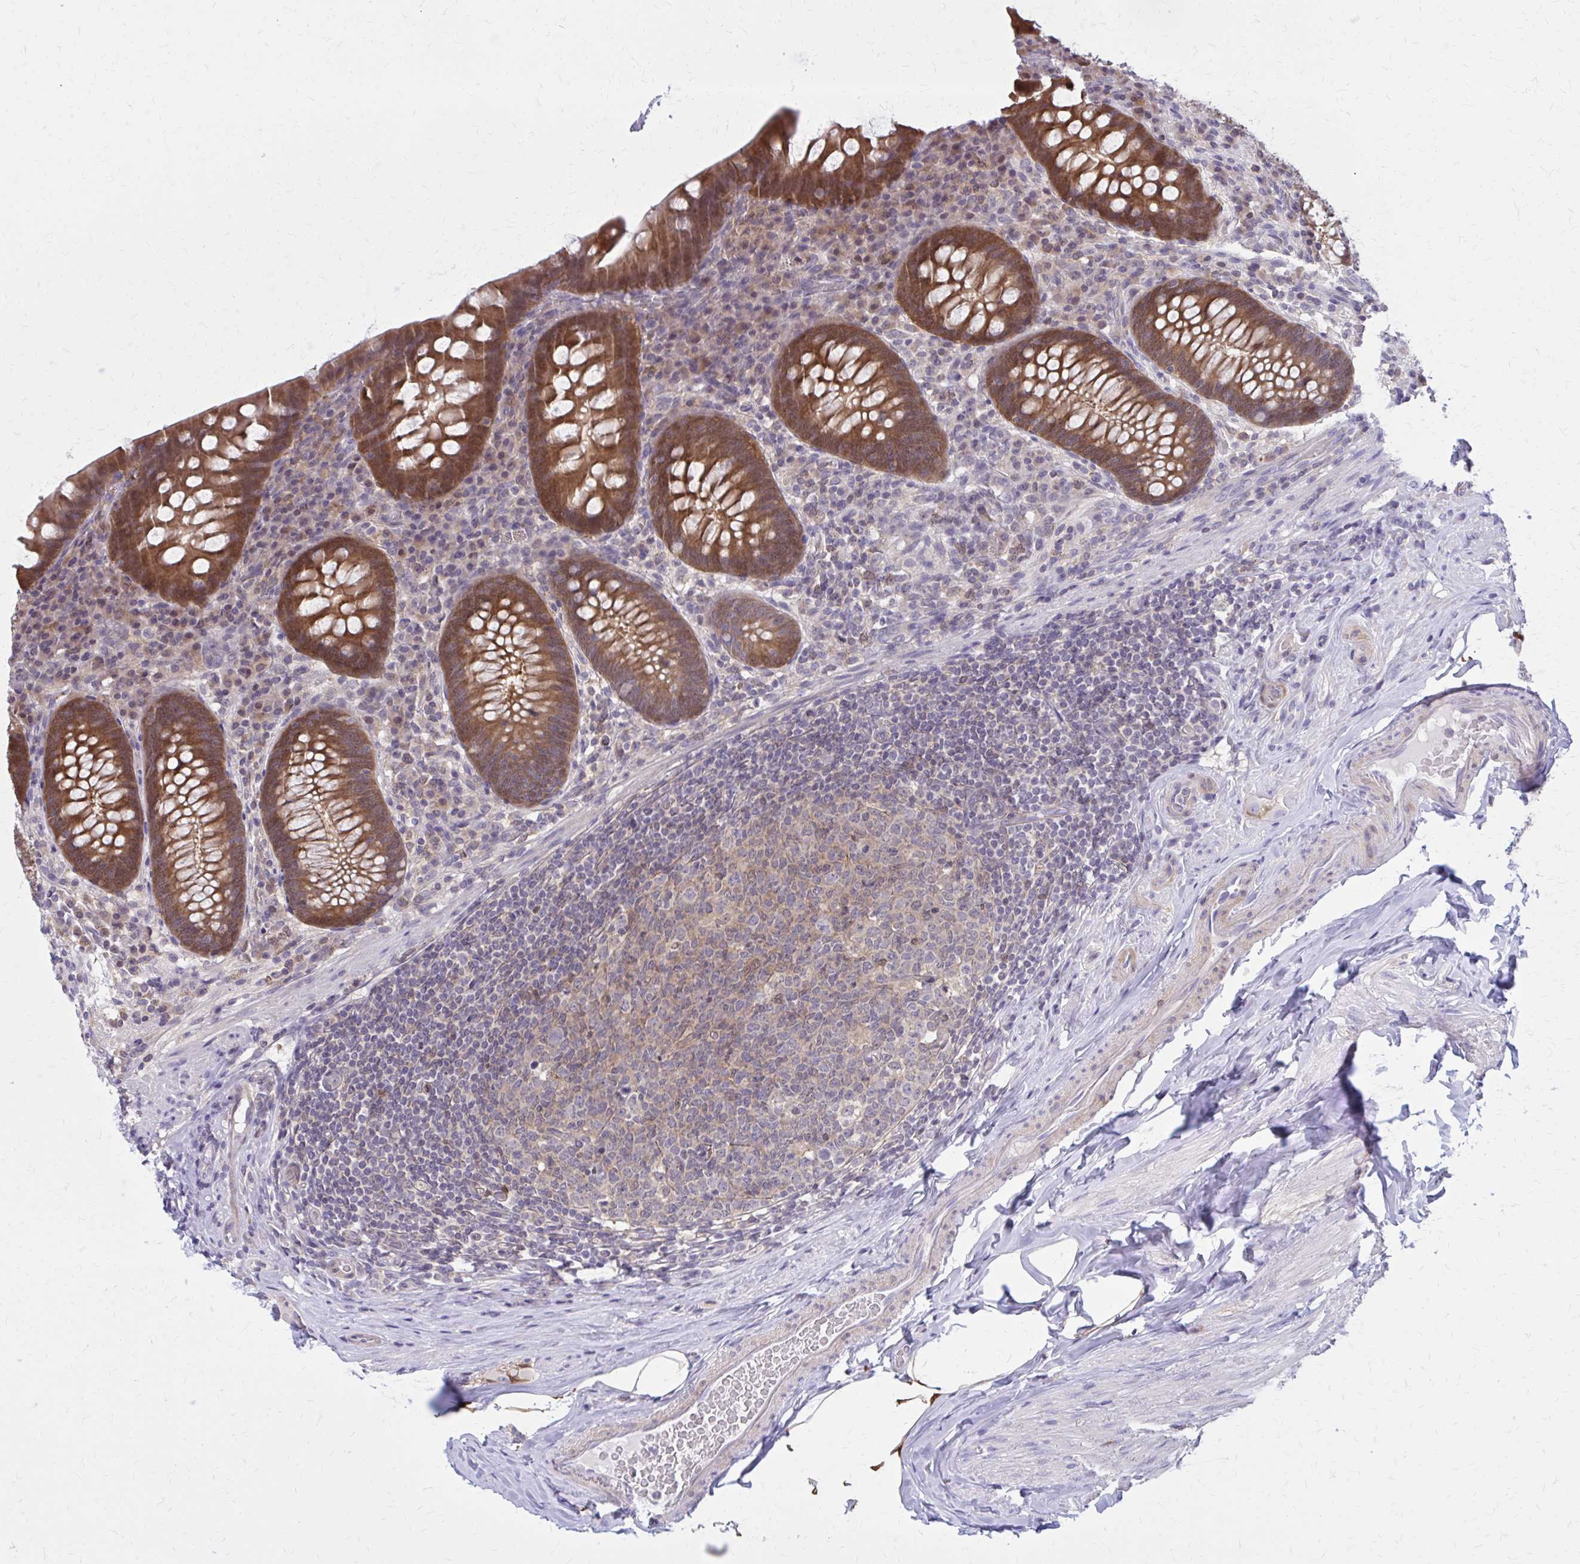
{"staining": {"intensity": "strong", "quantity": "25%-75%", "location": "cytoplasmic/membranous"}, "tissue": "appendix", "cell_type": "Glandular cells", "image_type": "normal", "snomed": [{"axis": "morphology", "description": "Normal tissue, NOS"}, {"axis": "topography", "description": "Appendix"}], "caption": "Glandular cells reveal high levels of strong cytoplasmic/membranous expression in about 25%-75% of cells in unremarkable appendix.", "gene": "DBI", "patient": {"sex": "male", "age": 71}}